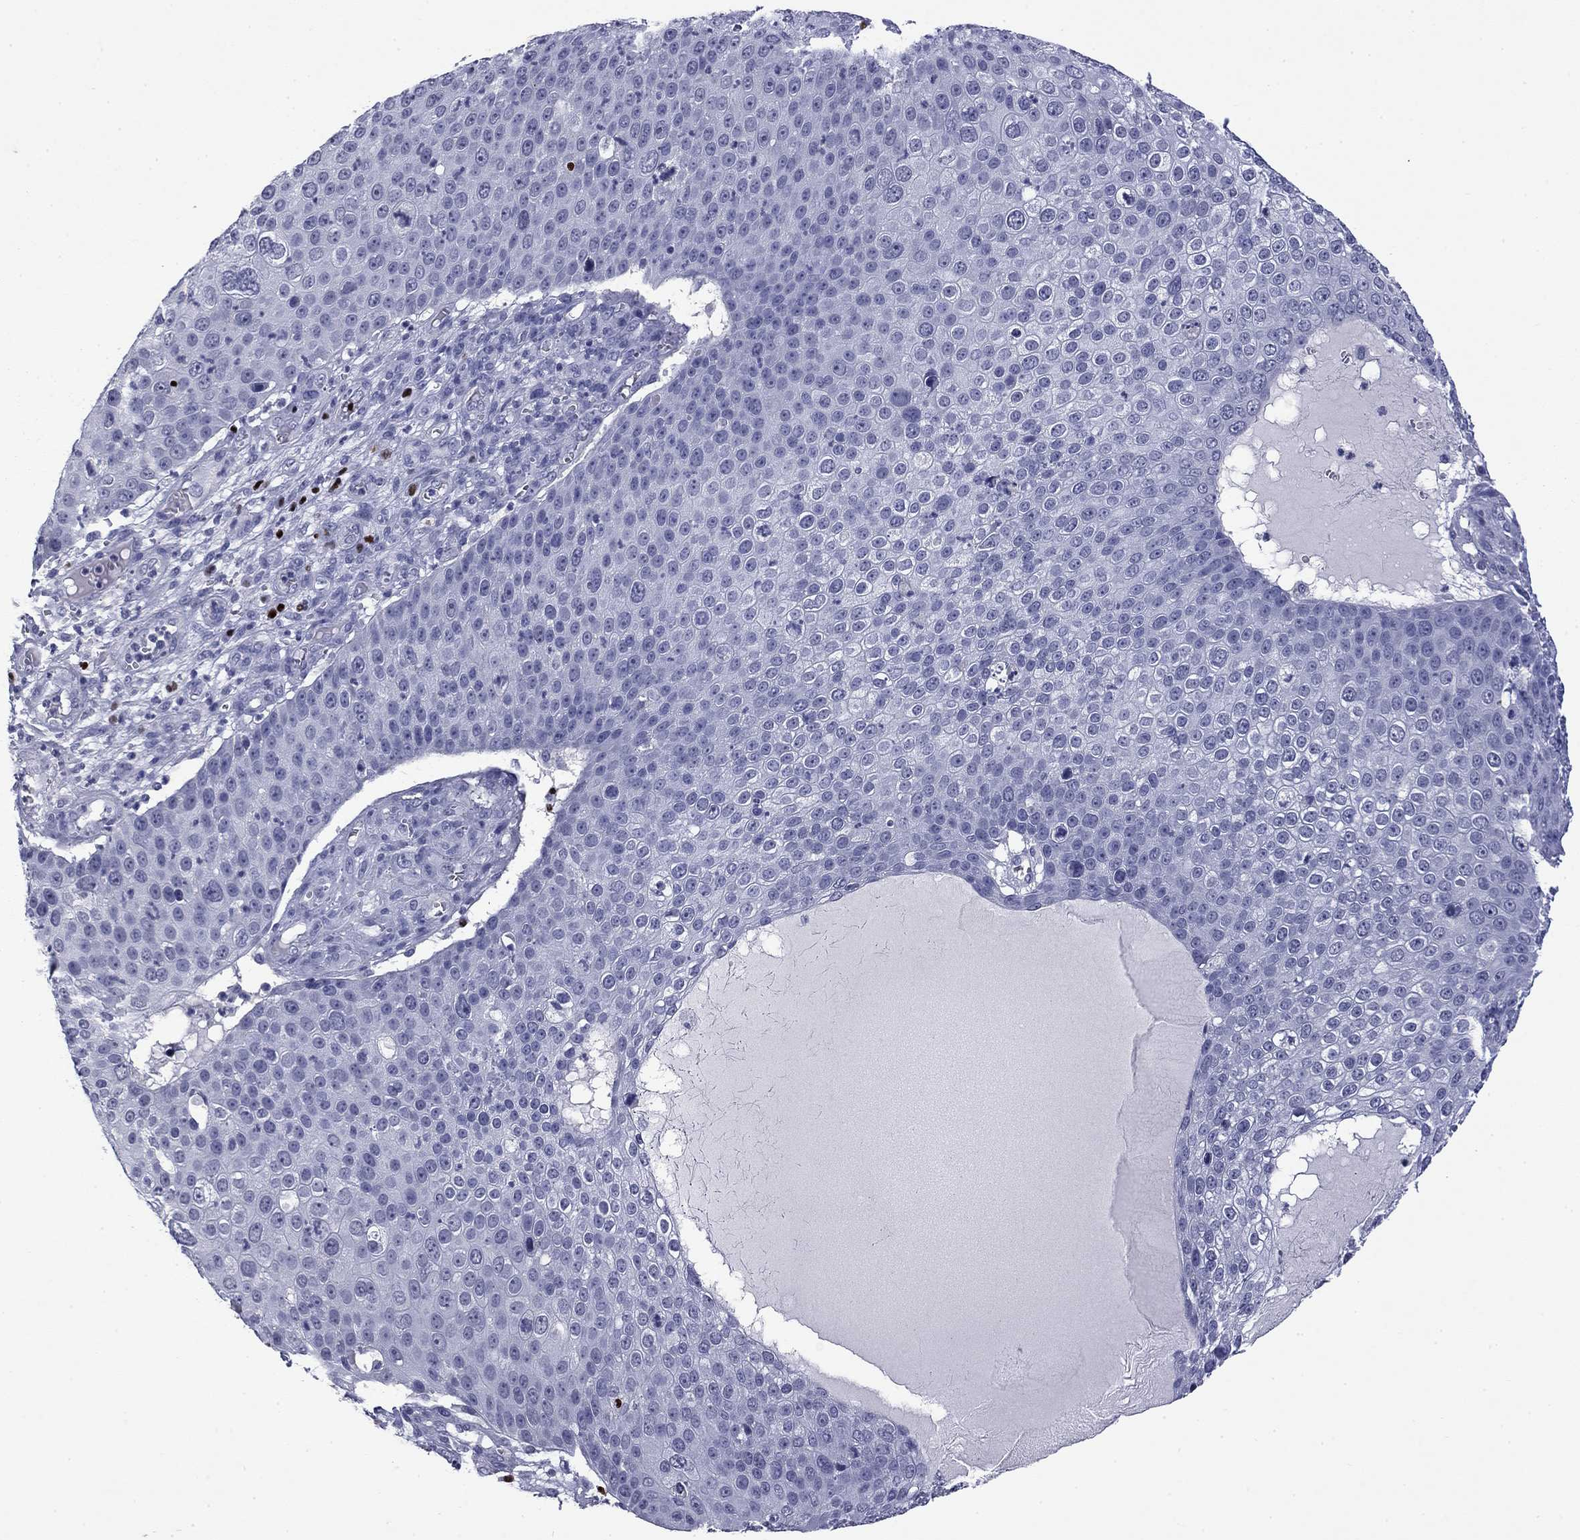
{"staining": {"intensity": "negative", "quantity": "none", "location": "none"}, "tissue": "skin cancer", "cell_type": "Tumor cells", "image_type": "cancer", "snomed": [{"axis": "morphology", "description": "Squamous cell carcinoma, NOS"}, {"axis": "topography", "description": "Skin"}], "caption": "The IHC photomicrograph has no significant expression in tumor cells of skin cancer (squamous cell carcinoma) tissue.", "gene": "IKZF3", "patient": {"sex": "male", "age": 71}}